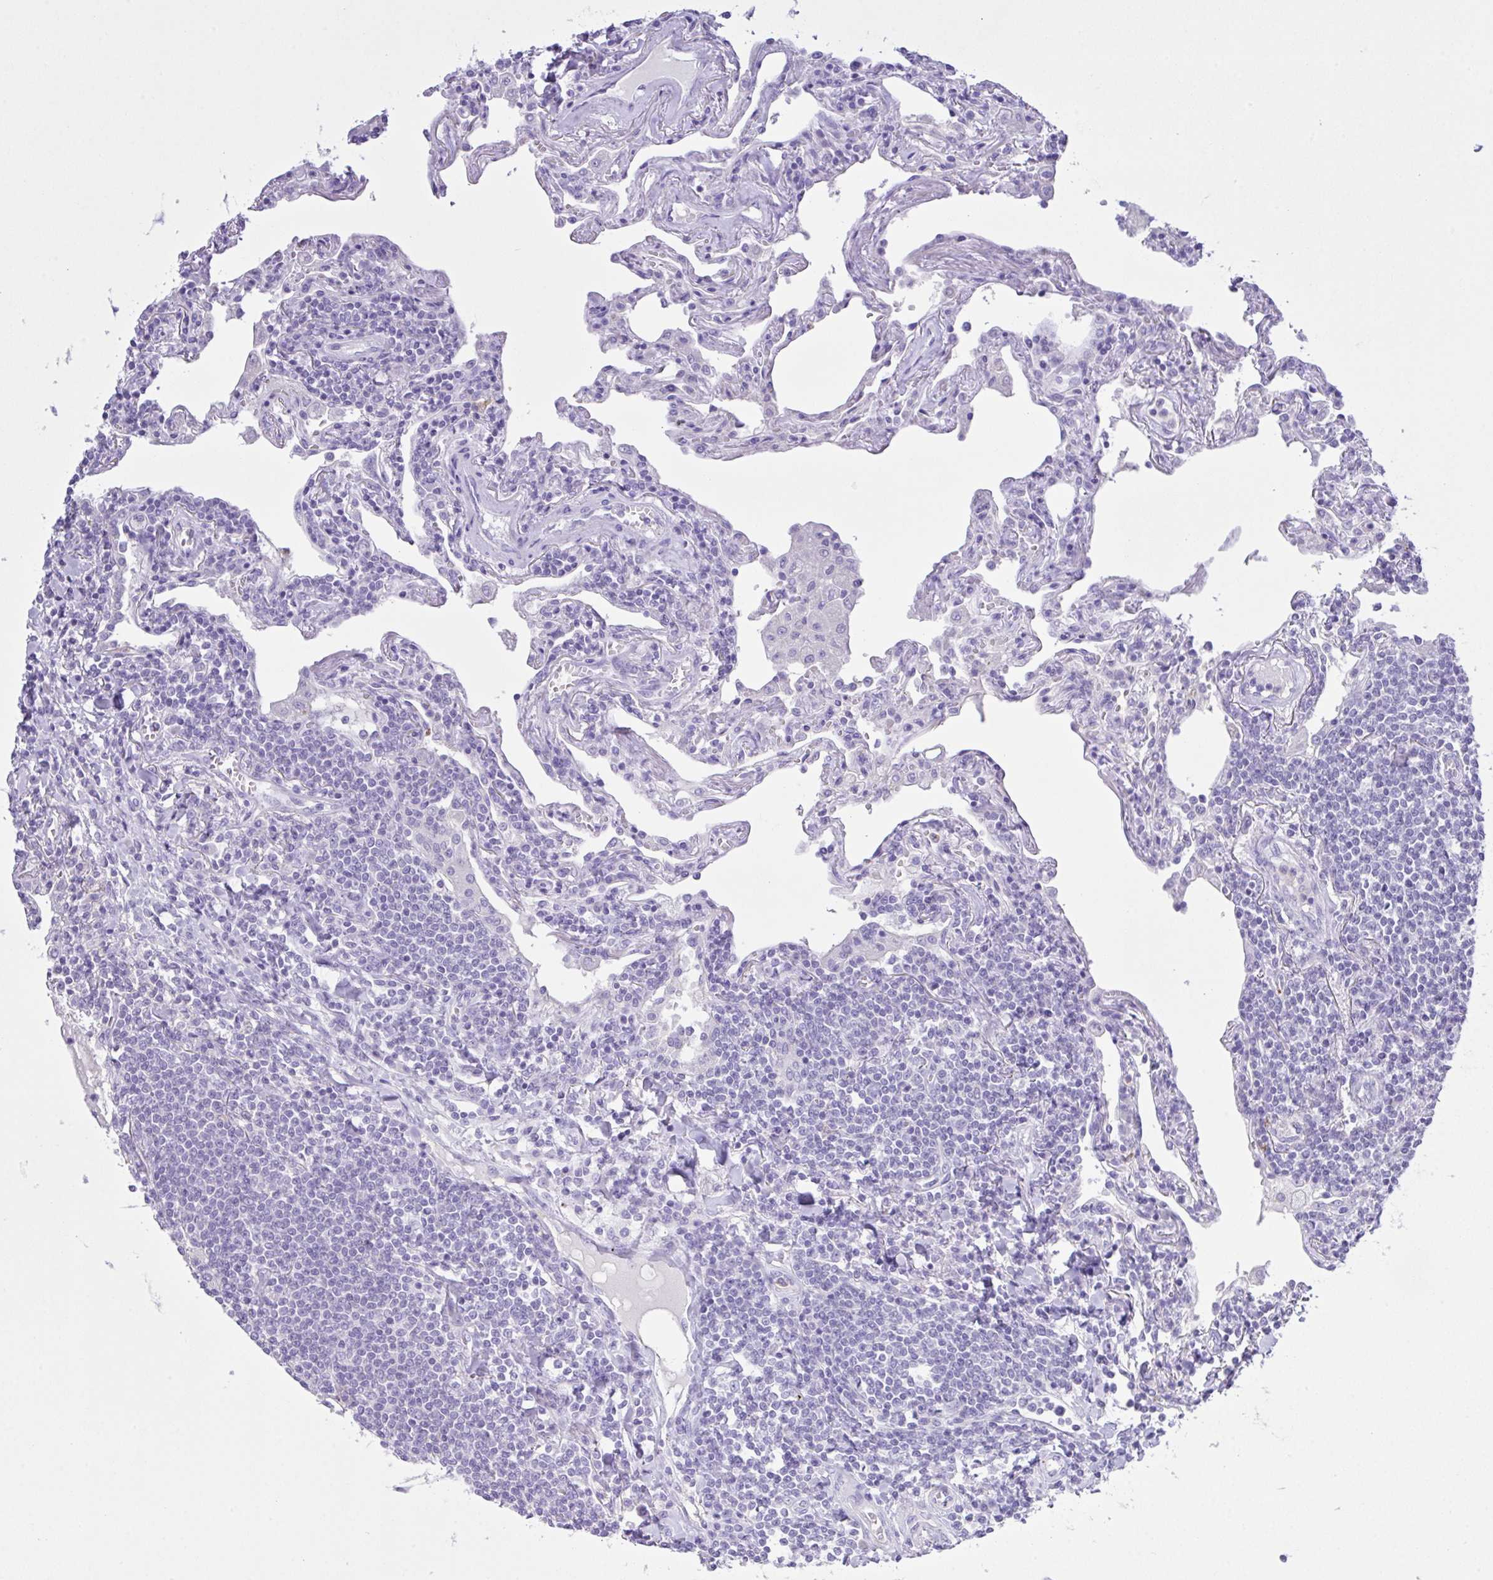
{"staining": {"intensity": "negative", "quantity": "none", "location": "none"}, "tissue": "lymphoma", "cell_type": "Tumor cells", "image_type": "cancer", "snomed": [{"axis": "morphology", "description": "Malignant lymphoma, non-Hodgkin's type, Low grade"}, {"axis": "topography", "description": "Lung"}], "caption": "Tumor cells are negative for brown protein staining in low-grade malignant lymphoma, non-Hodgkin's type.", "gene": "CST11", "patient": {"sex": "female", "age": 71}}